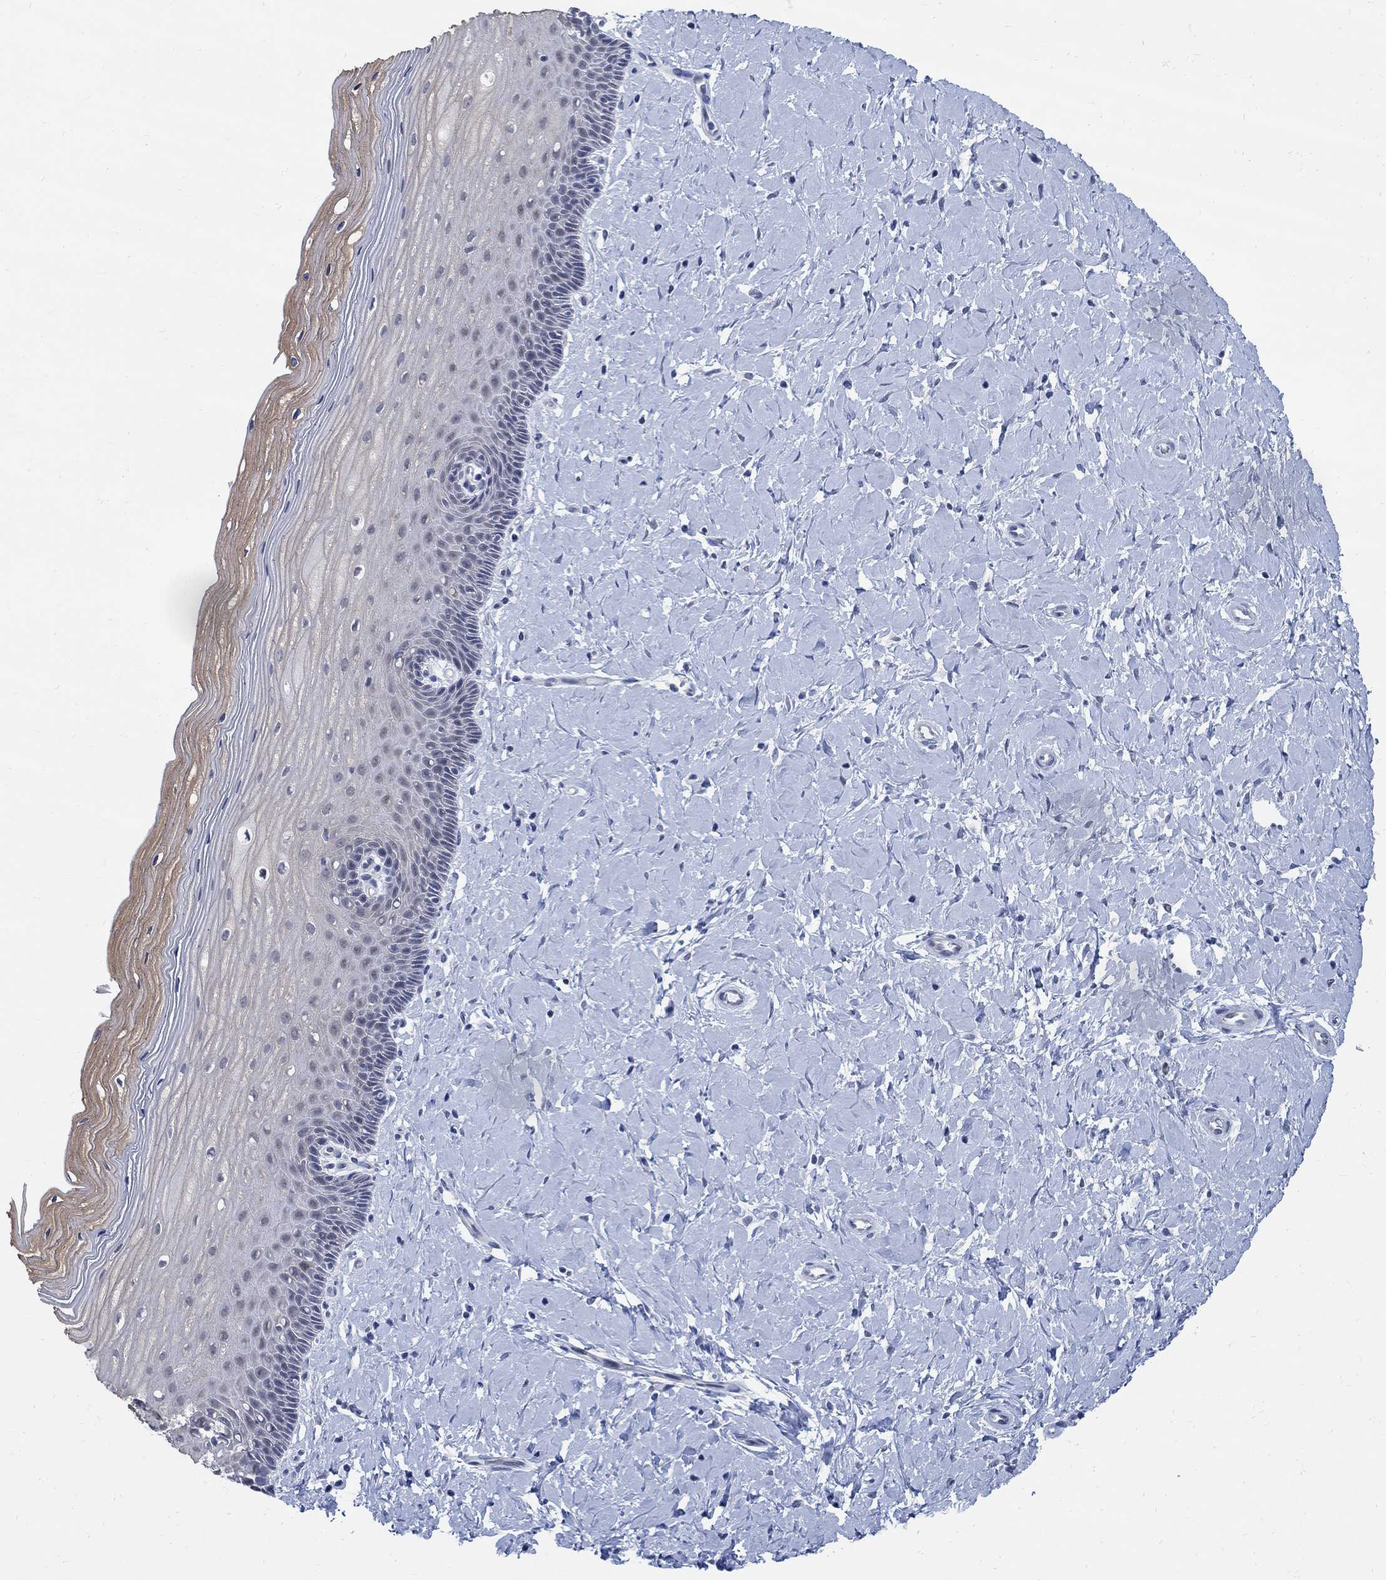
{"staining": {"intensity": "negative", "quantity": "none", "location": "none"}, "tissue": "cervix", "cell_type": "Glandular cells", "image_type": "normal", "snomed": [{"axis": "morphology", "description": "Normal tissue, NOS"}, {"axis": "topography", "description": "Cervix"}], "caption": "The micrograph shows no staining of glandular cells in unremarkable cervix. (DAB immunohistochemistry with hematoxylin counter stain).", "gene": "DLK1", "patient": {"sex": "female", "age": 37}}